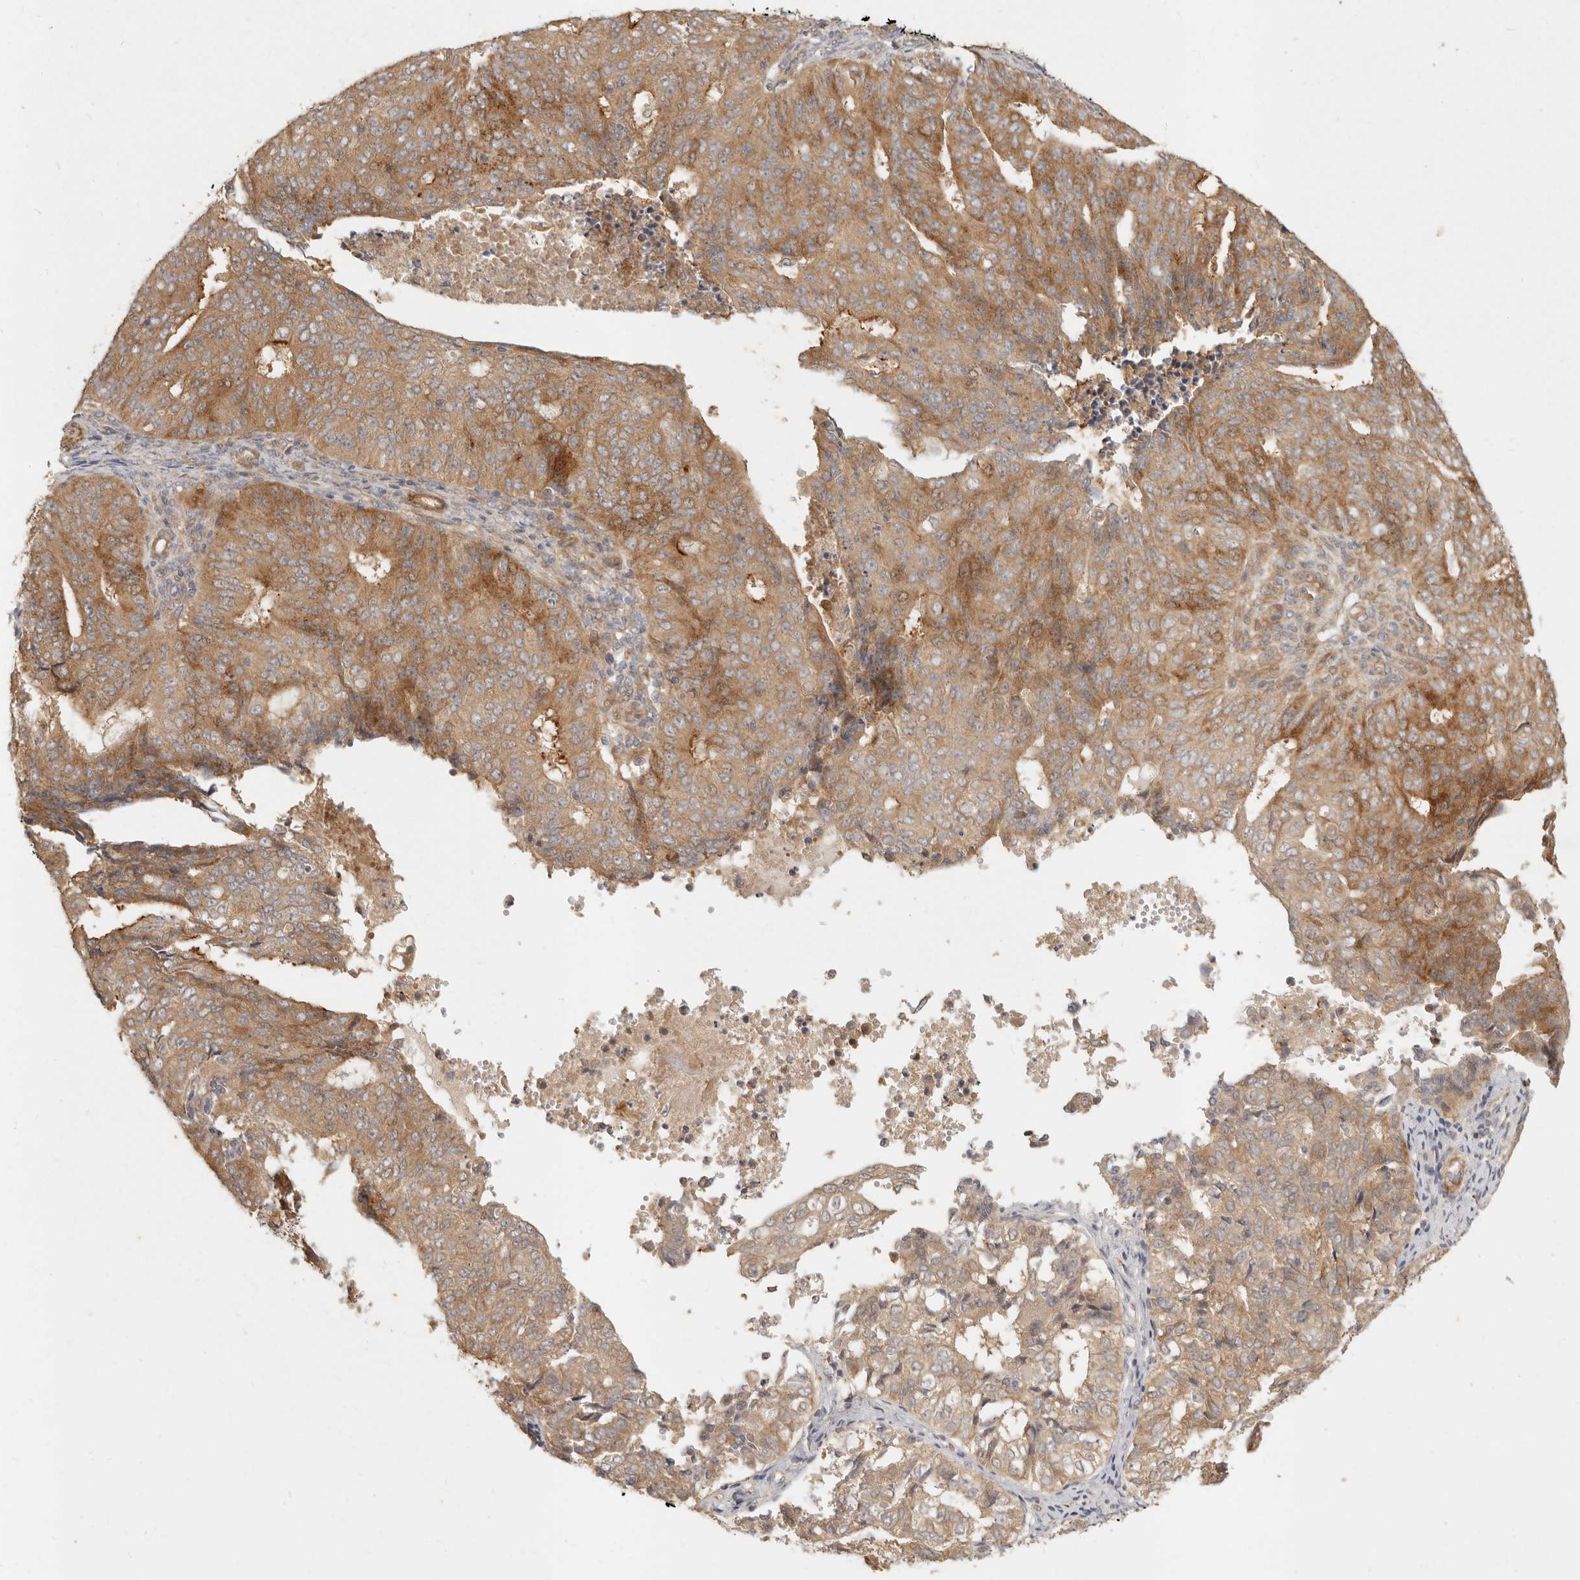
{"staining": {"intensity": "moderate", "quantity": ">75%", "location": "cytoplasmic/membranous"}, "tissue": "endometrial cancer", "cell_type": "Tumor cells", "image_type": "cancer", "snomed": [{"axis": "morphology", "description": "Adenocarcinoma, NOS"}, {"axis": "topography", "description": "Endometrium"}], "caption": "Moderate cytoplasmic/membranous positivity for a protein is present in approximately >75% of tumor cells of adenocarcinoma (endometrial) using immunohistochemistry (IHC).", "gene": "VIPR1", "patient": {"sex": "female", "age": 32}}